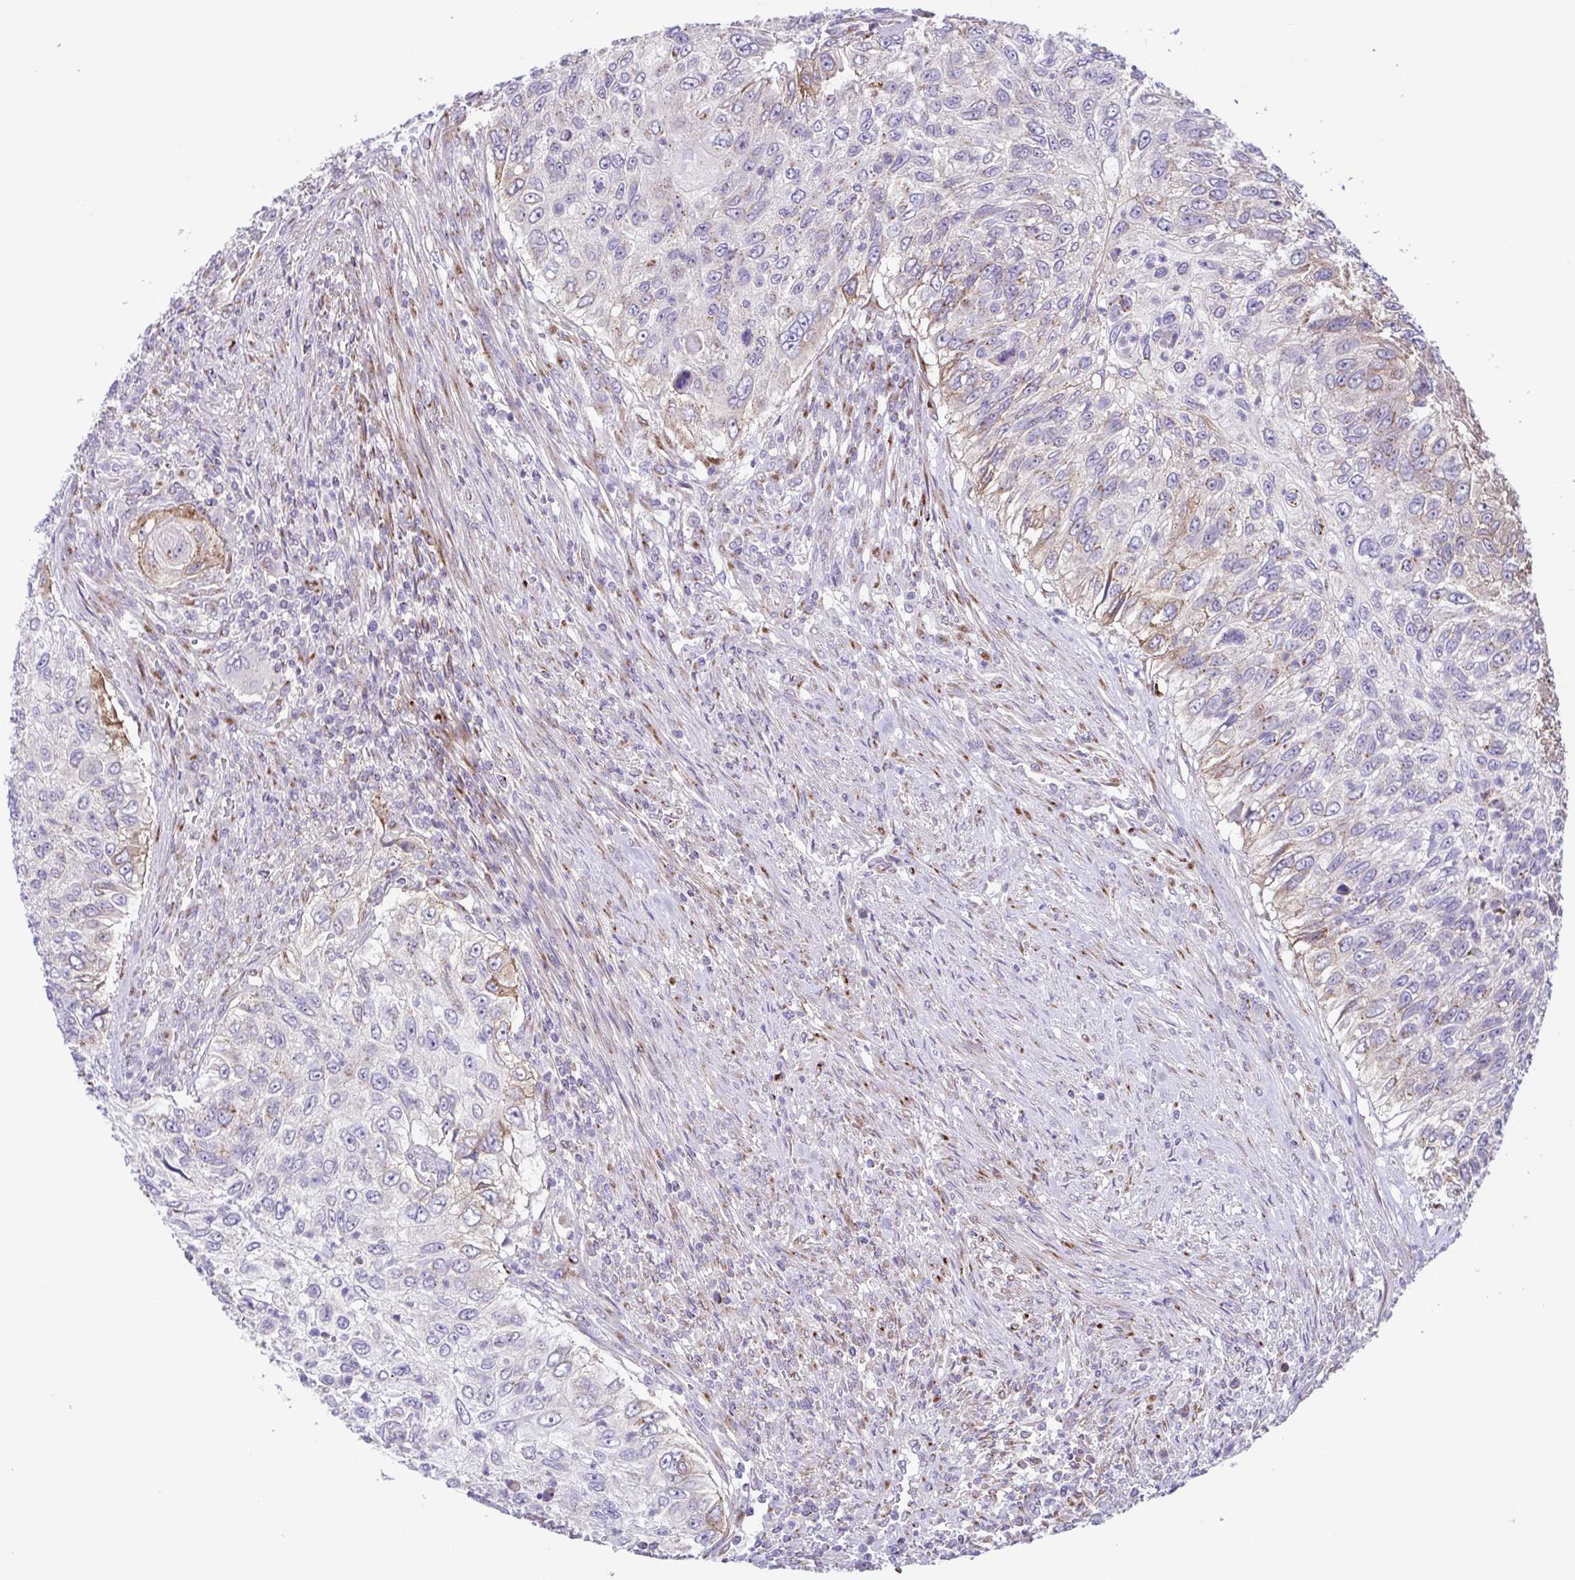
{"staining": {"intensity": "weak", "quantity": "<25%", "location": "cytoplasmic/membranous"}, "tissue": "urothelial cancer", "cell_type": "Tumor cells", "image_type": "cancer", "snomed": [{"axis": "morphology", "description": "Urothelial carcinoma, High grade"}, {"axis": "topography", "description": "Urinary bladder"}], "caption": "Urothelial cancer was stained to show a protein in brown. There is no significant positivity in tumor cells.", "gene": "COL17A1", "patient": {"sex": "female", "age": 60}}